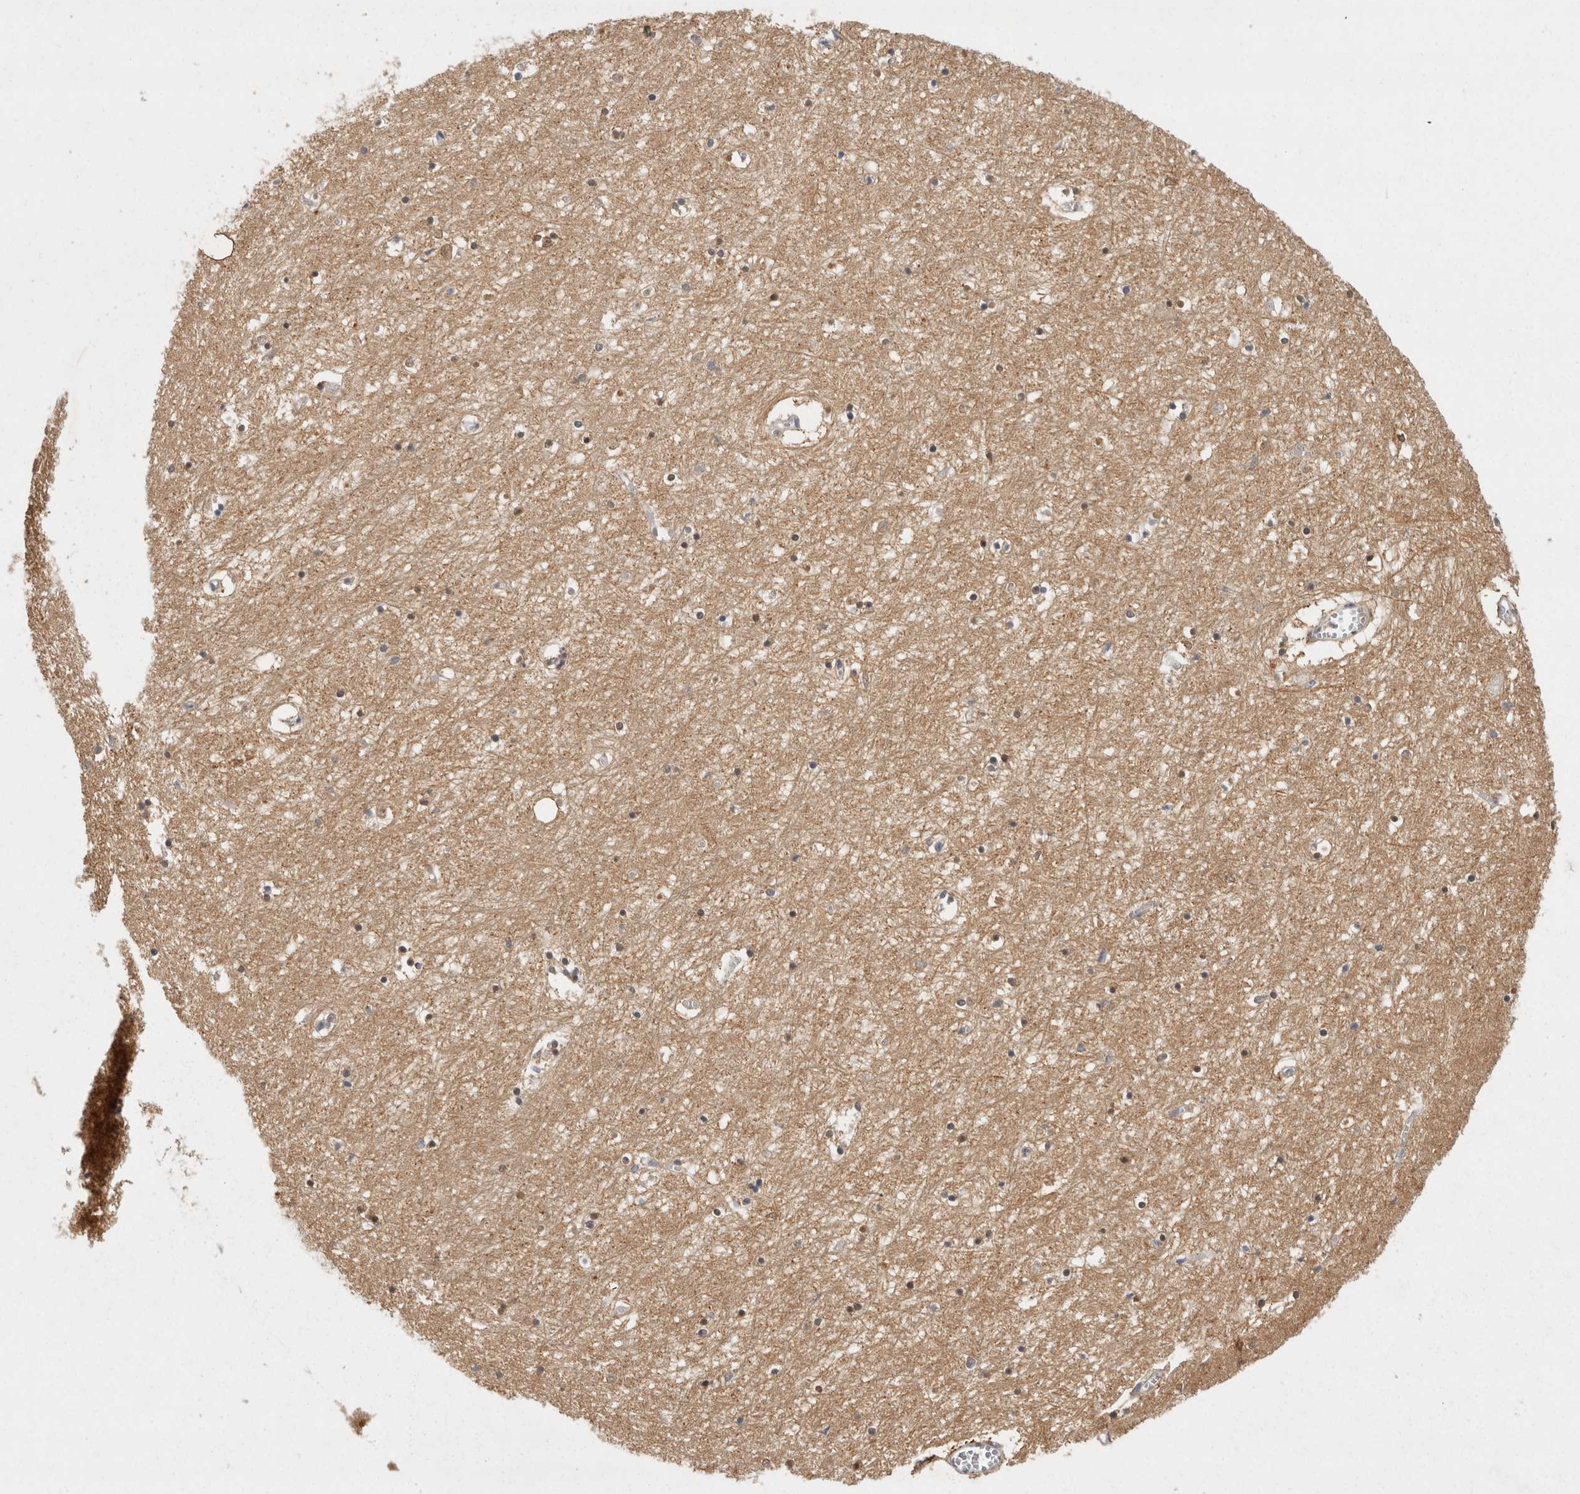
{"staining": {"intensity": "moderate", "quantity": "<25%", "location": "cytoplasmic/membranous"}, "tissue": "hippocampus", "cell_type": "Glial cells", "image_type": "normal", "snomed": [{"axis": "morphology", "description": "Normal tissue, NOS"}, {"axis": "topography", "description": "Hippocampus"}], "caption": "IHC photomicrograph of benign hippocampus stained for a protein (brown), which displays low levels of moderate cytoplasmic/membranous positivity in about <25% of glial cells.", "gene": "ACAT2", "patient": {"sex": "male", "age": 70}}